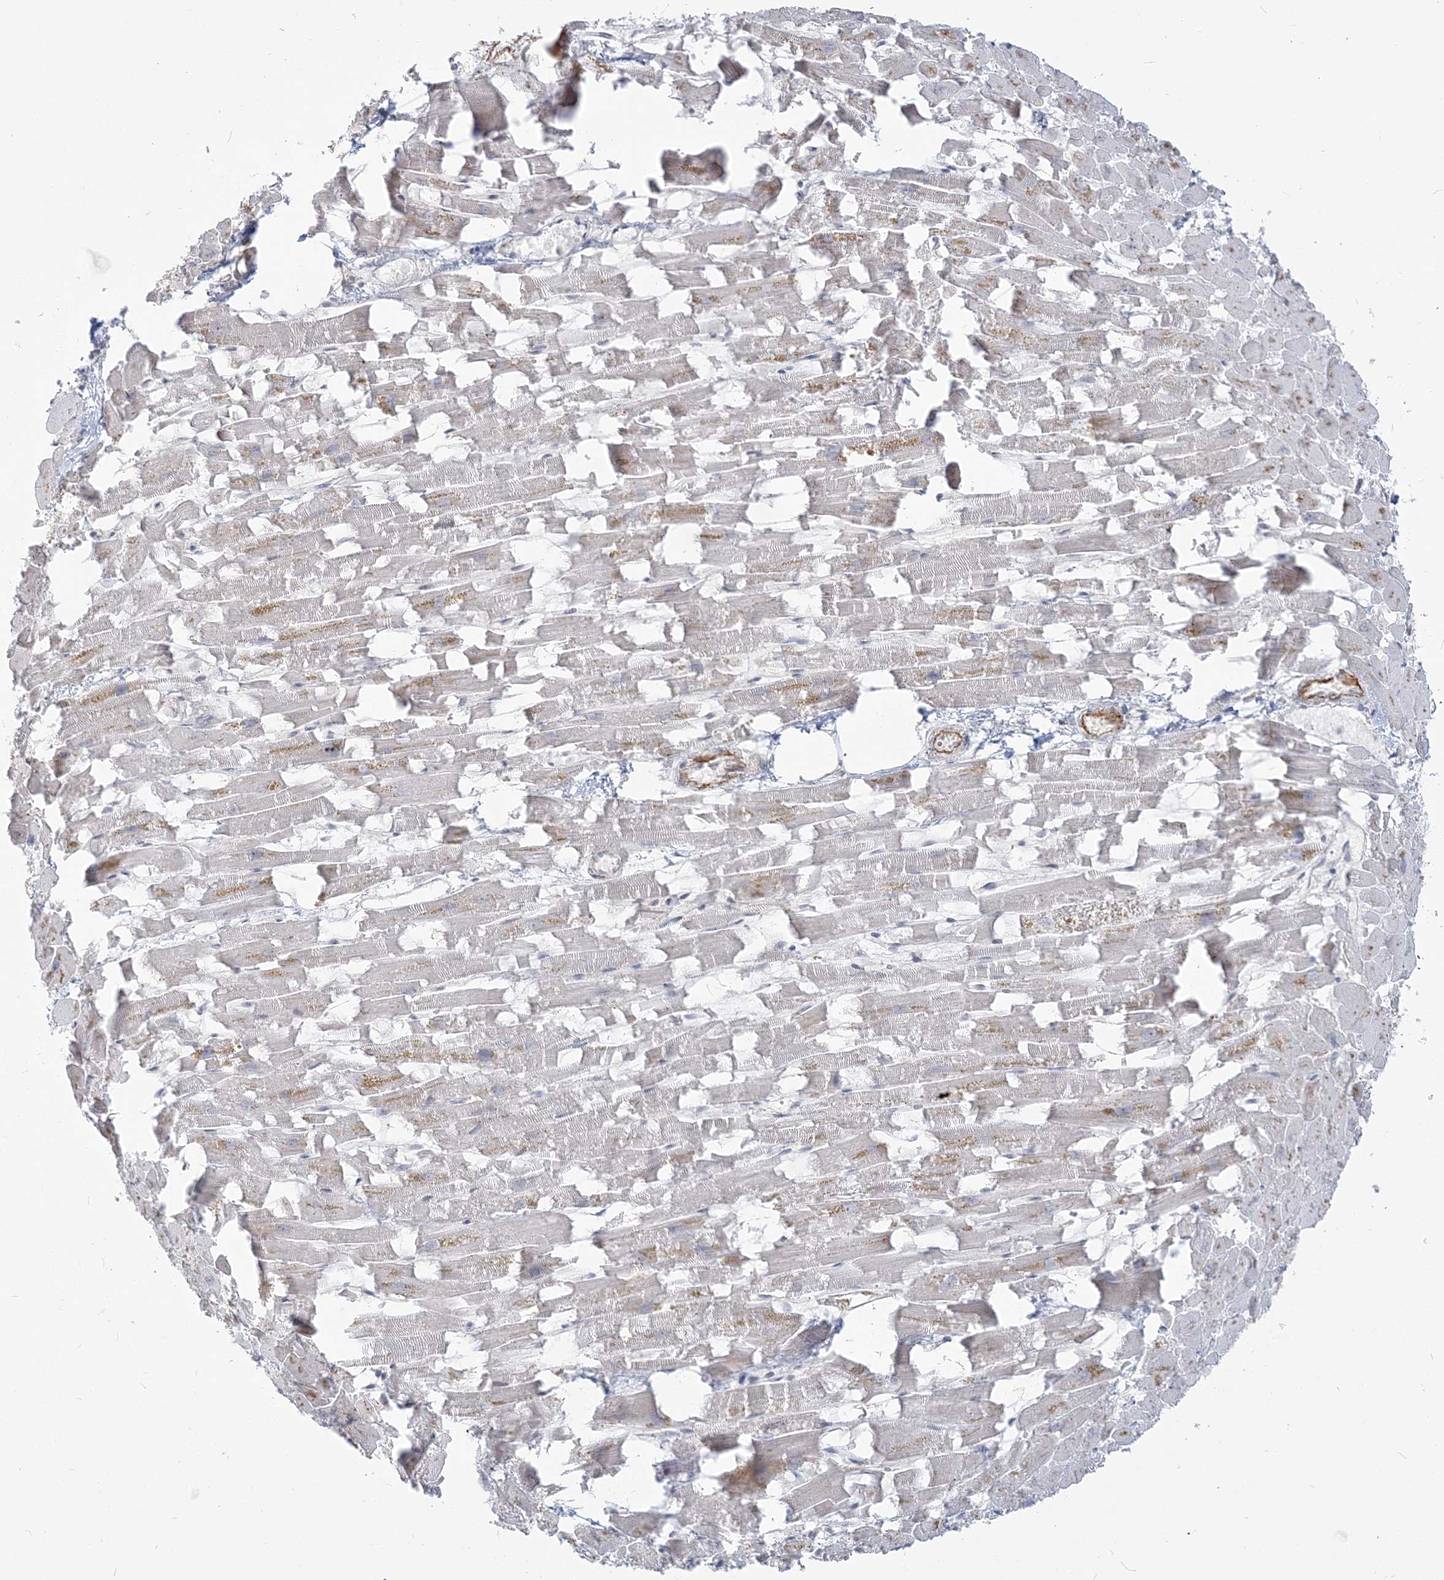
{"staining": {"intensity": "weak", "quantity": "<25%", "location": "cytoplasmic/membranous"}, "tissue": "heart muscle", "cell_type": "Cardiomyocytes", "image_type": "normal", "snomed": [{"axis": "morphology", "description": "Normal tissue, NOS"}, {"axis": "topography", "description": "Heart"}], "caption": "High power microscopy image of an IHC micrograph of normal heart muscle, revealing no significant expression in cardiomyocytes. The staining was performed using DAB (3,3'-diaminobenzidine) to visualize the protein expression in brown, while the nuclei were stained in blue with hematoxylin (Magnification: 20x).", "gene": "SDAD1", "patient": {"sex": "female", "age": 64}}